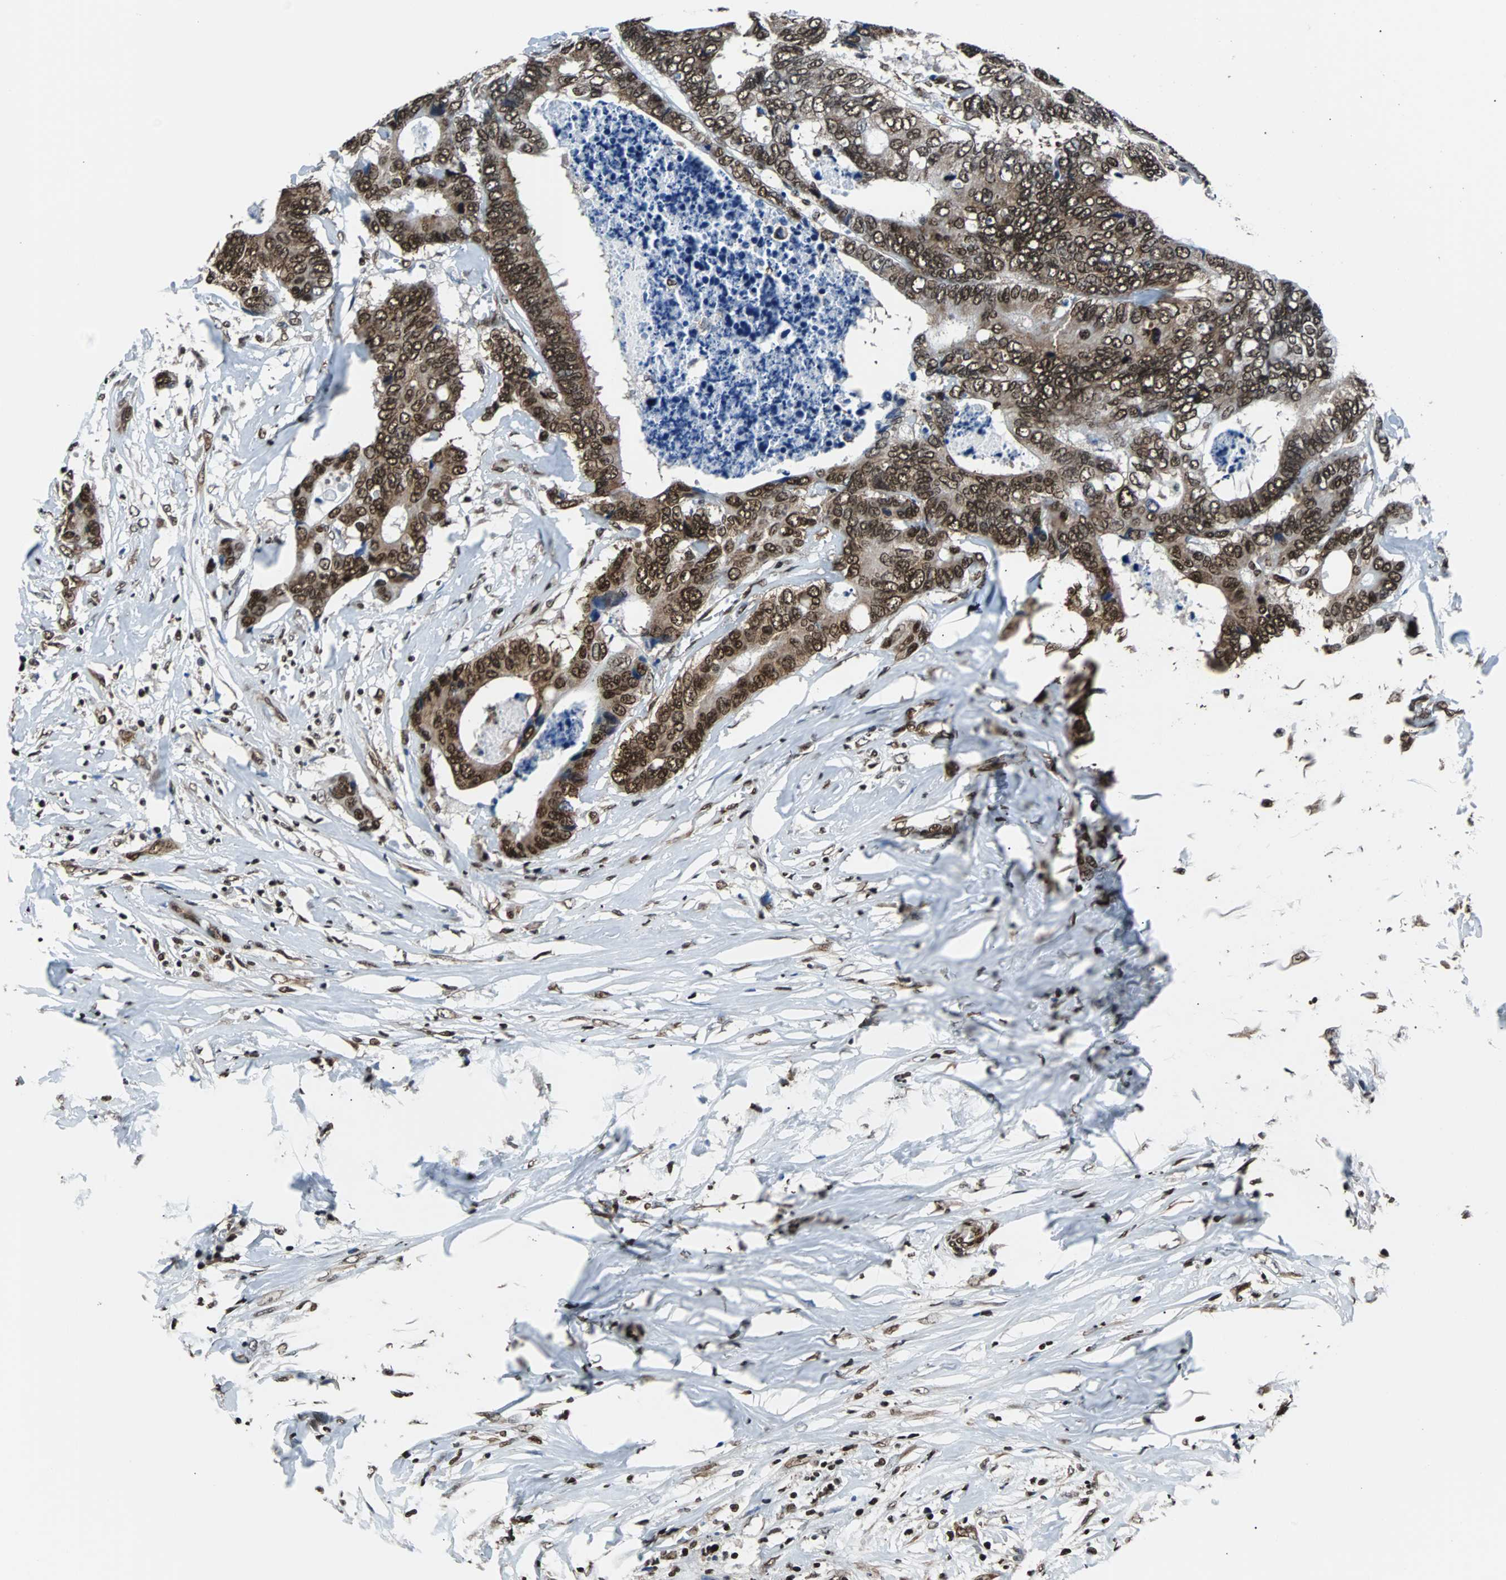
{"staining": {"intensity": "strong", "quantity": ">75%", "location": "cytoplasmic/membranous,nuclear"}, "tissue": "colorectal cancer", "cell_type": "Tumor cells", "image_type": "cancer", "snomed": [{"axis": "morphology", "description": "Adenocarcinoma, NOS"}, {"axis": "topography", "description": "Rectum"}], "caption": "A brown stain labels strong cytoplasmic/membranous and nuclear positivity of a protein in human colorectal cancer tumor cells. (Stains: DAB in brown, nuclei in blue, Microscopy: brightfield microscopy at high magnification).", "gene": "FUBP1", "patient": {"sex": "male", "age": 55}}